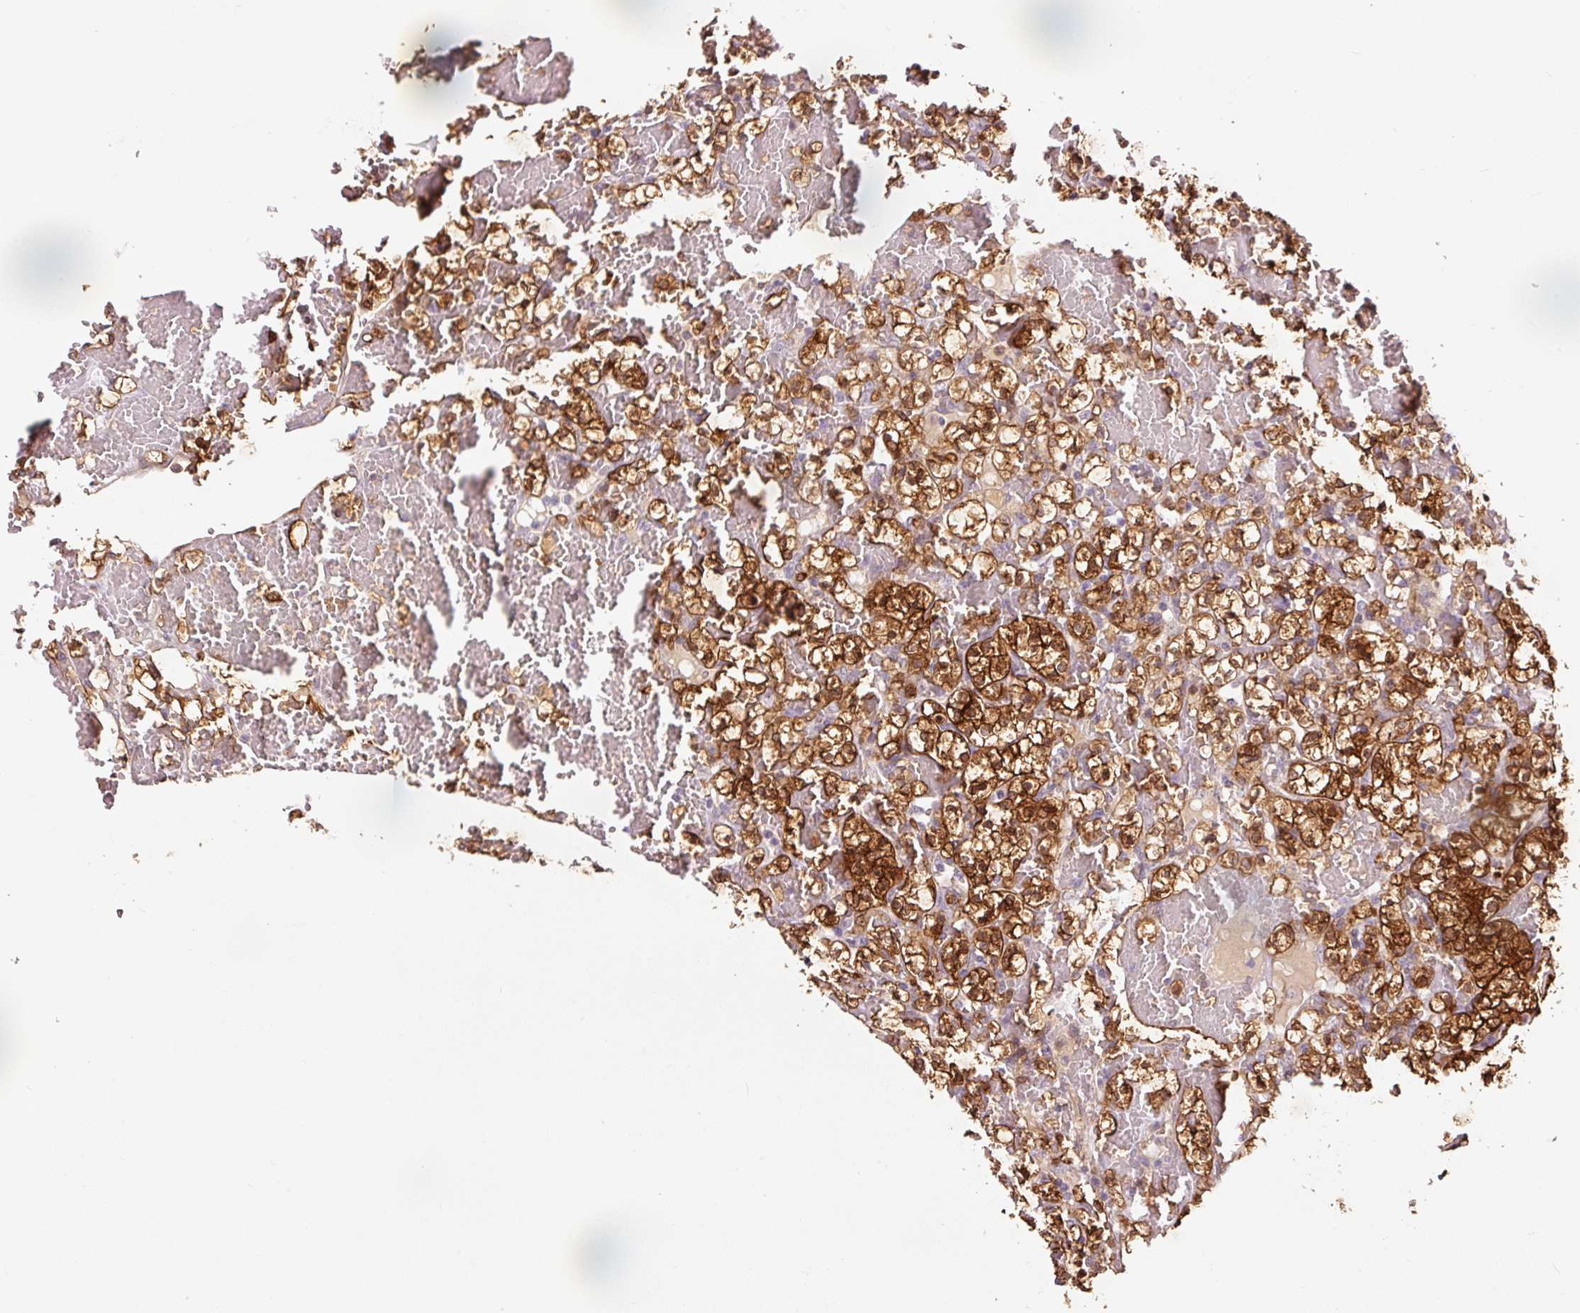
{"staining": {"intensity": "strong", "quantity": "25%-75%", "location": "cytoplasmic/membranous,nuclear"}, "tissue": "renal cancer", "cell_type": "Tumor cells", "image_type": "cancer", "snomed": [{"axis": "morphology", "description": "Adenocarcinoma, NOS"}, {"axis": "topography", "description": "Kidney"}], "caption": "Renal adenocarcinoma stained with a brown dye reveals strong cytoplasmic/membranous and nuclear positive positivity in about 25%-75% of tumor cells.", "gene": "FBXL14", "patient": {"sex": "female", "age": 60}}